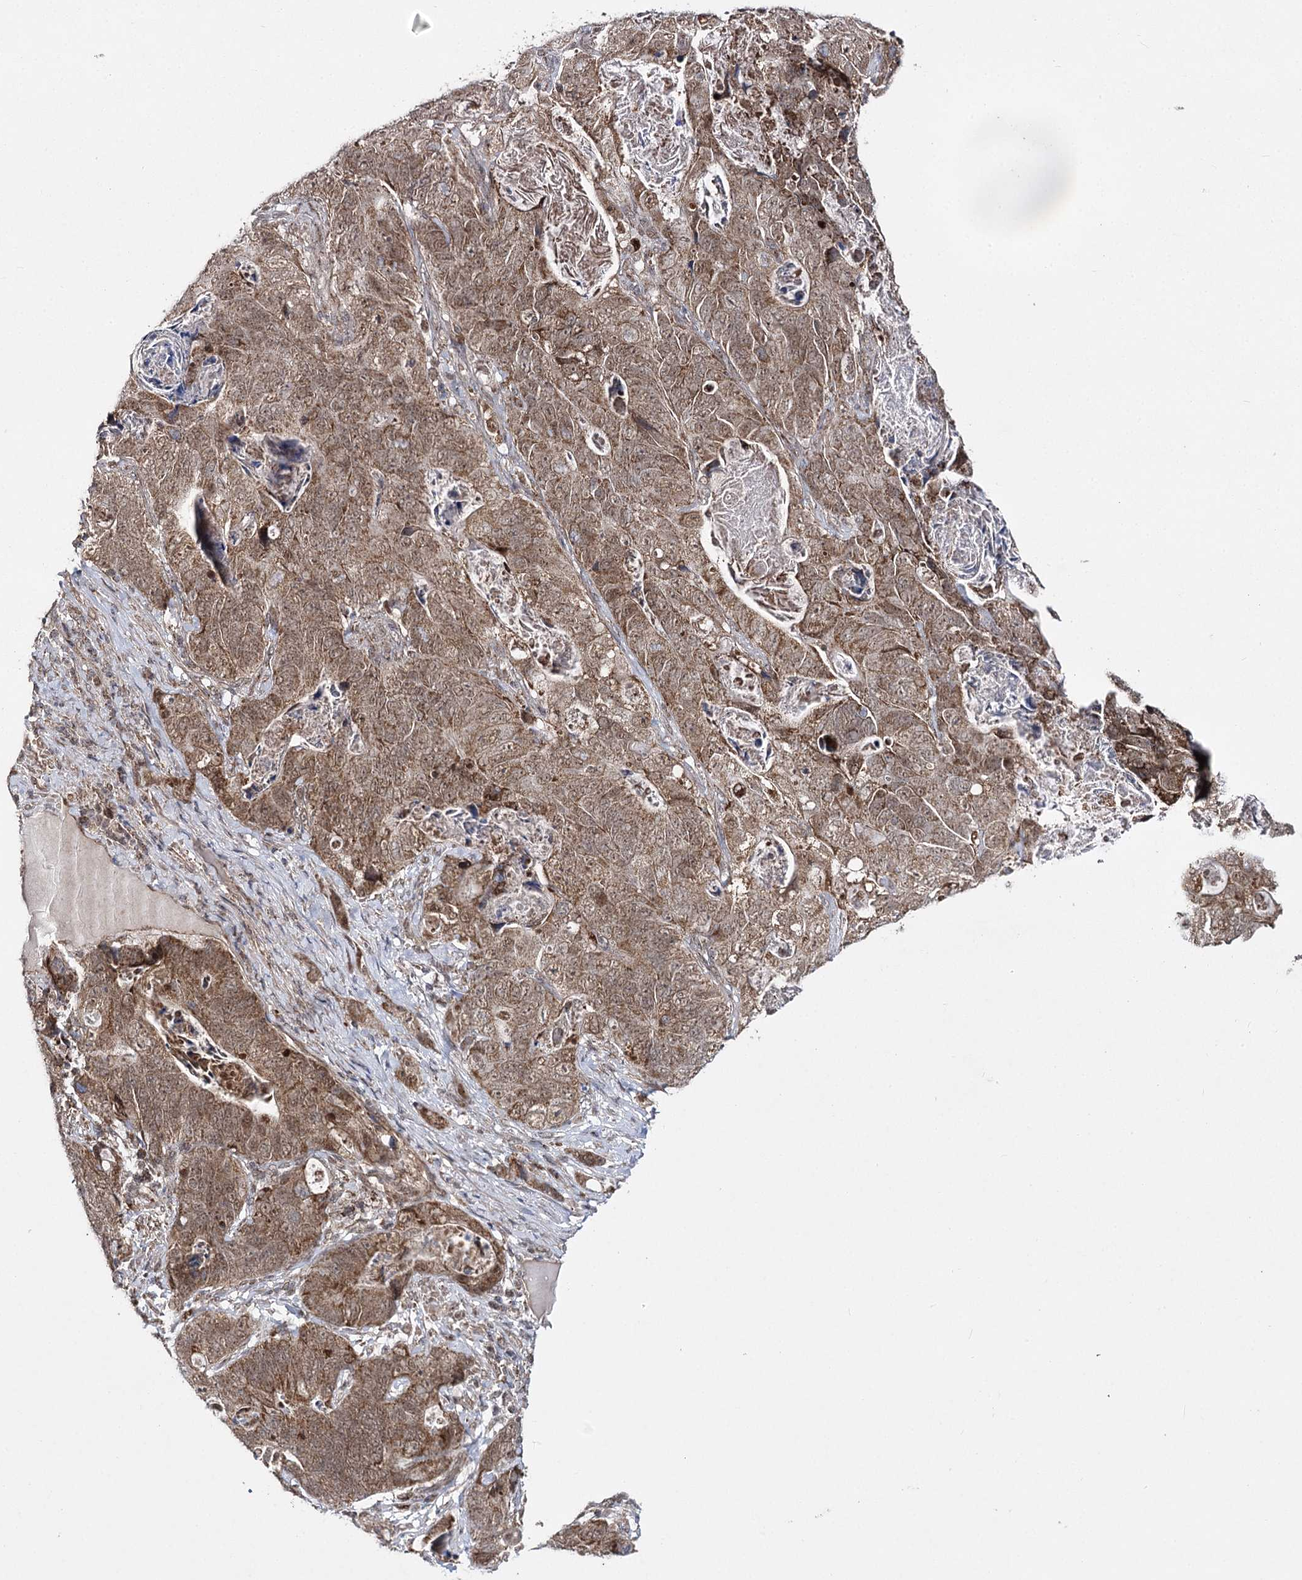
{"staining": {"intensity": "moderate", "quantity": ">75%", "location": "cytoplasmic/membranous,nuclear"}, "tissue": "stomach cancer", "cell_type": "Tumor cells", "image_type": "cancer", "snomed": [{"axis": "morphology", "description": "Normal tissue, NOS"}, {"axis": "morphology", "description": "Adenocarcinoma, NOS"}, {"axis": "topography", "description": "Stomach"}], "caption": "Stomach cancer was stained to show a protein in brown. There is medium levels of moderate cytoplasmic/membranous and nuclear expression in approximately >75% of tumor cells.", "gene": "SLC4A1AP", "patient": {"sex": "female", "age": 89}}